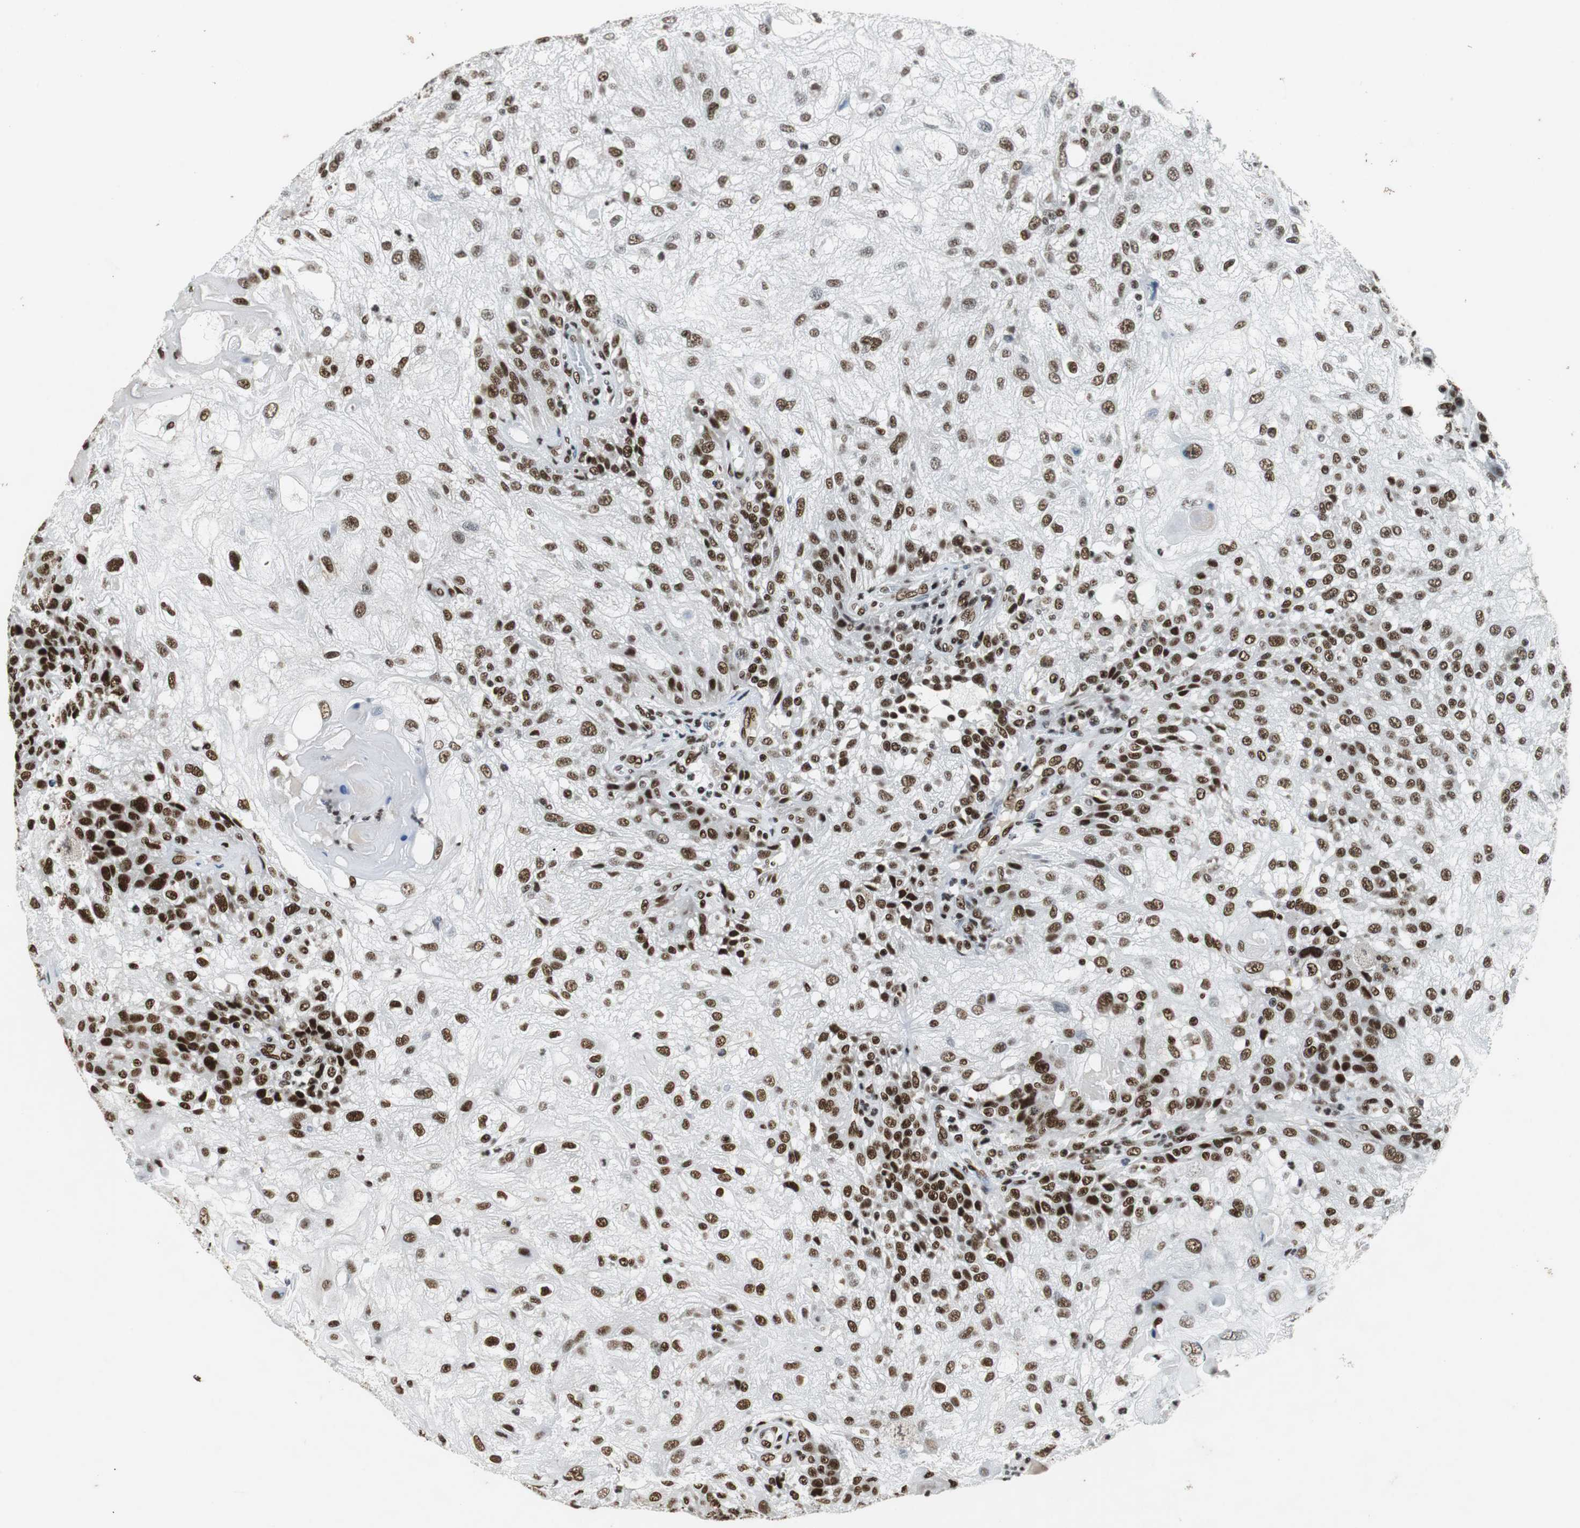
{"staining": {"intensity": "strong", "quantity": ">75%", "location": "nuclear"}, "tissue": "skin cancer", "cell_type": "Tumor cells", "image_type": "cancer", "snomed": [{"axis": "morphology", "description": "Normal tissue, NOS"}, {"axis": "morphology", "description": "Squamous cell carcinoma, NOS"}, {"axis": "topography", "description": "Skin"}], "caption": "Immunohistochemical staining of skin cancer displays high levels of strong nuclear protein positivity in approximately >75% of tumor cells. (DAB = brown stain, brightfield microscopy at high magnification).", "gene": "PRKDC", "patient": {"sex": "female", "age": 83}}